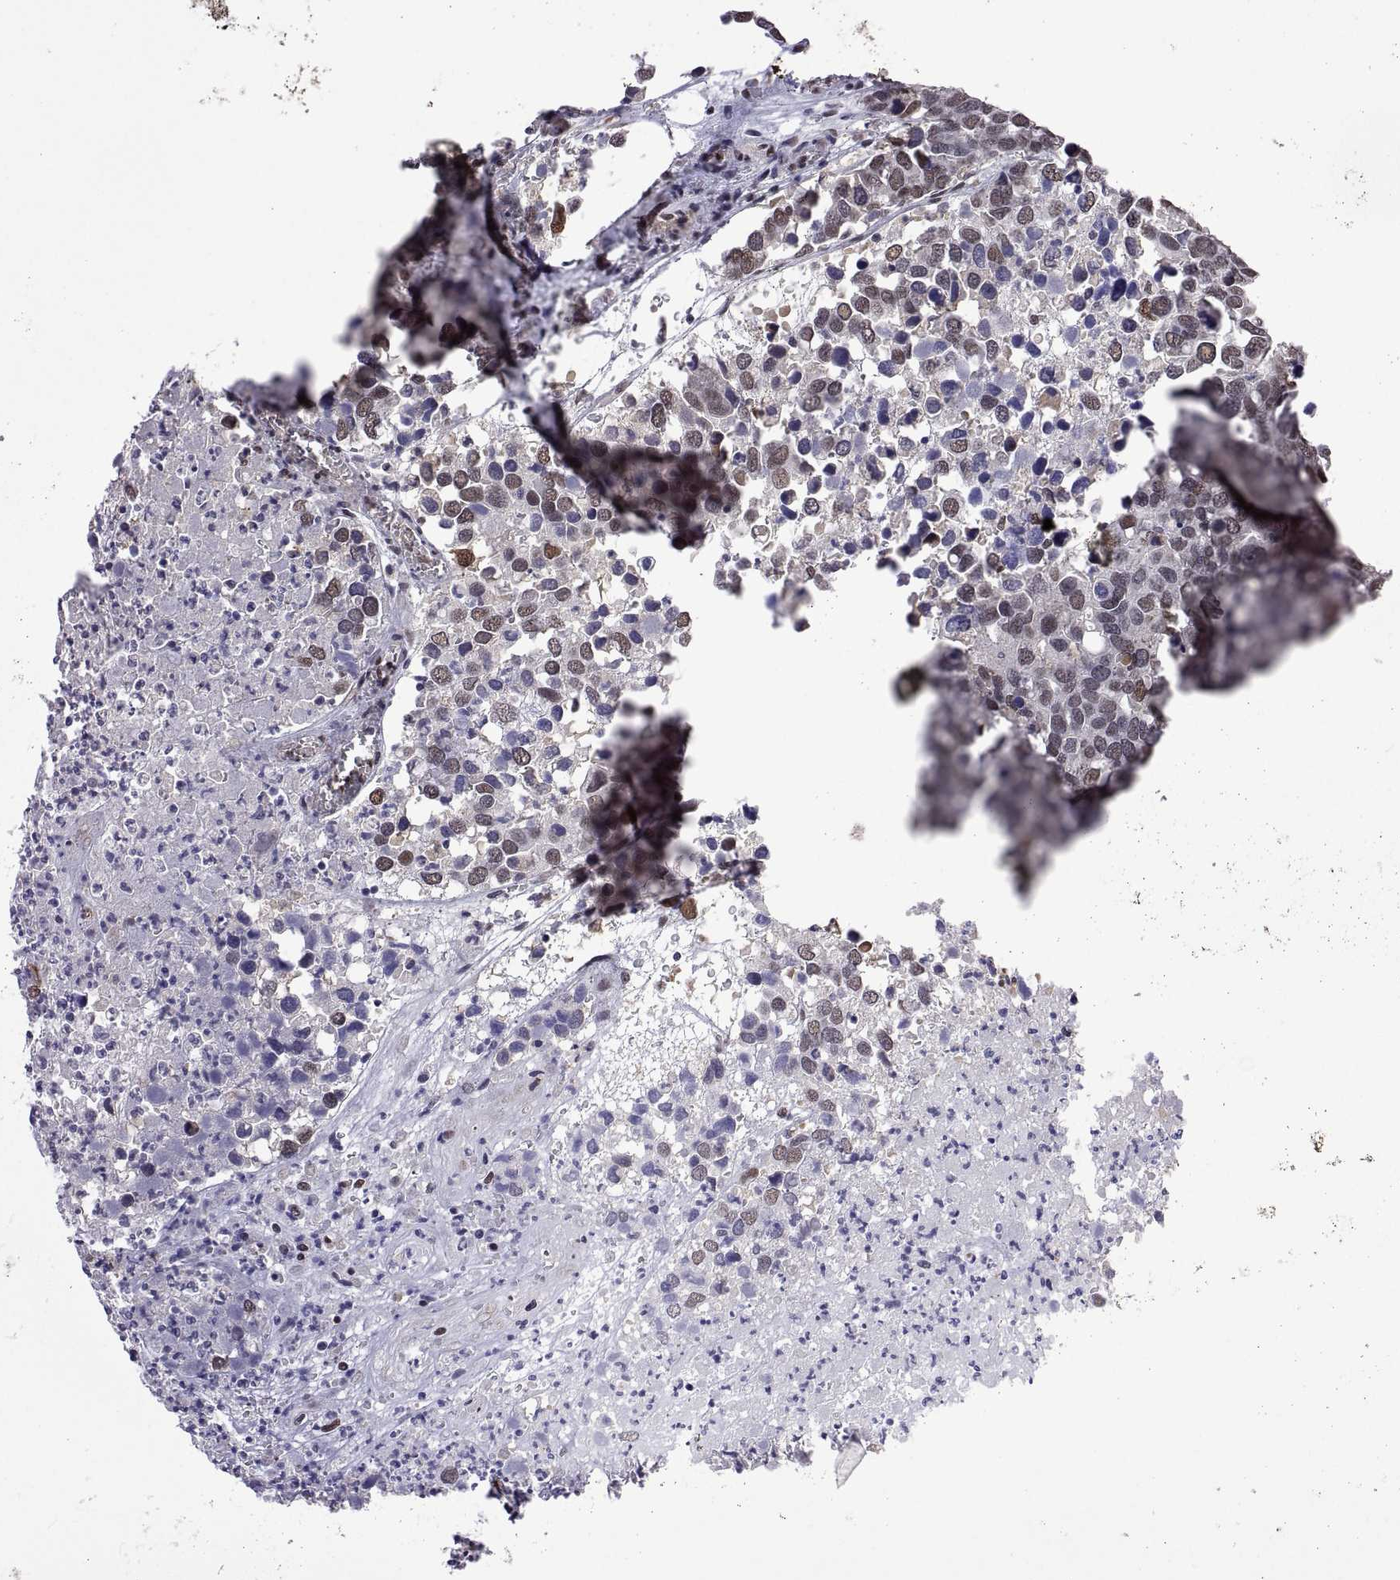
{"staining": {"intensity": "weak", "quantity": "25%-75%", "location": "nuclear"}, "tissue": "breast cancer", "cell_type": "Tumor cells", "image_type": "cancer", "snomed": [{"axis": "morphology", "description": "Duct carcinoma"}, {"axis": "topography", "description": "Breast"}], "caption": "Invasive ductal carcinoma (breast) stained for a protein displays weak nuclear positivity in tumor cells.", "gene": "NR4A1", "patient": {"sex": "female", "age": 83}}